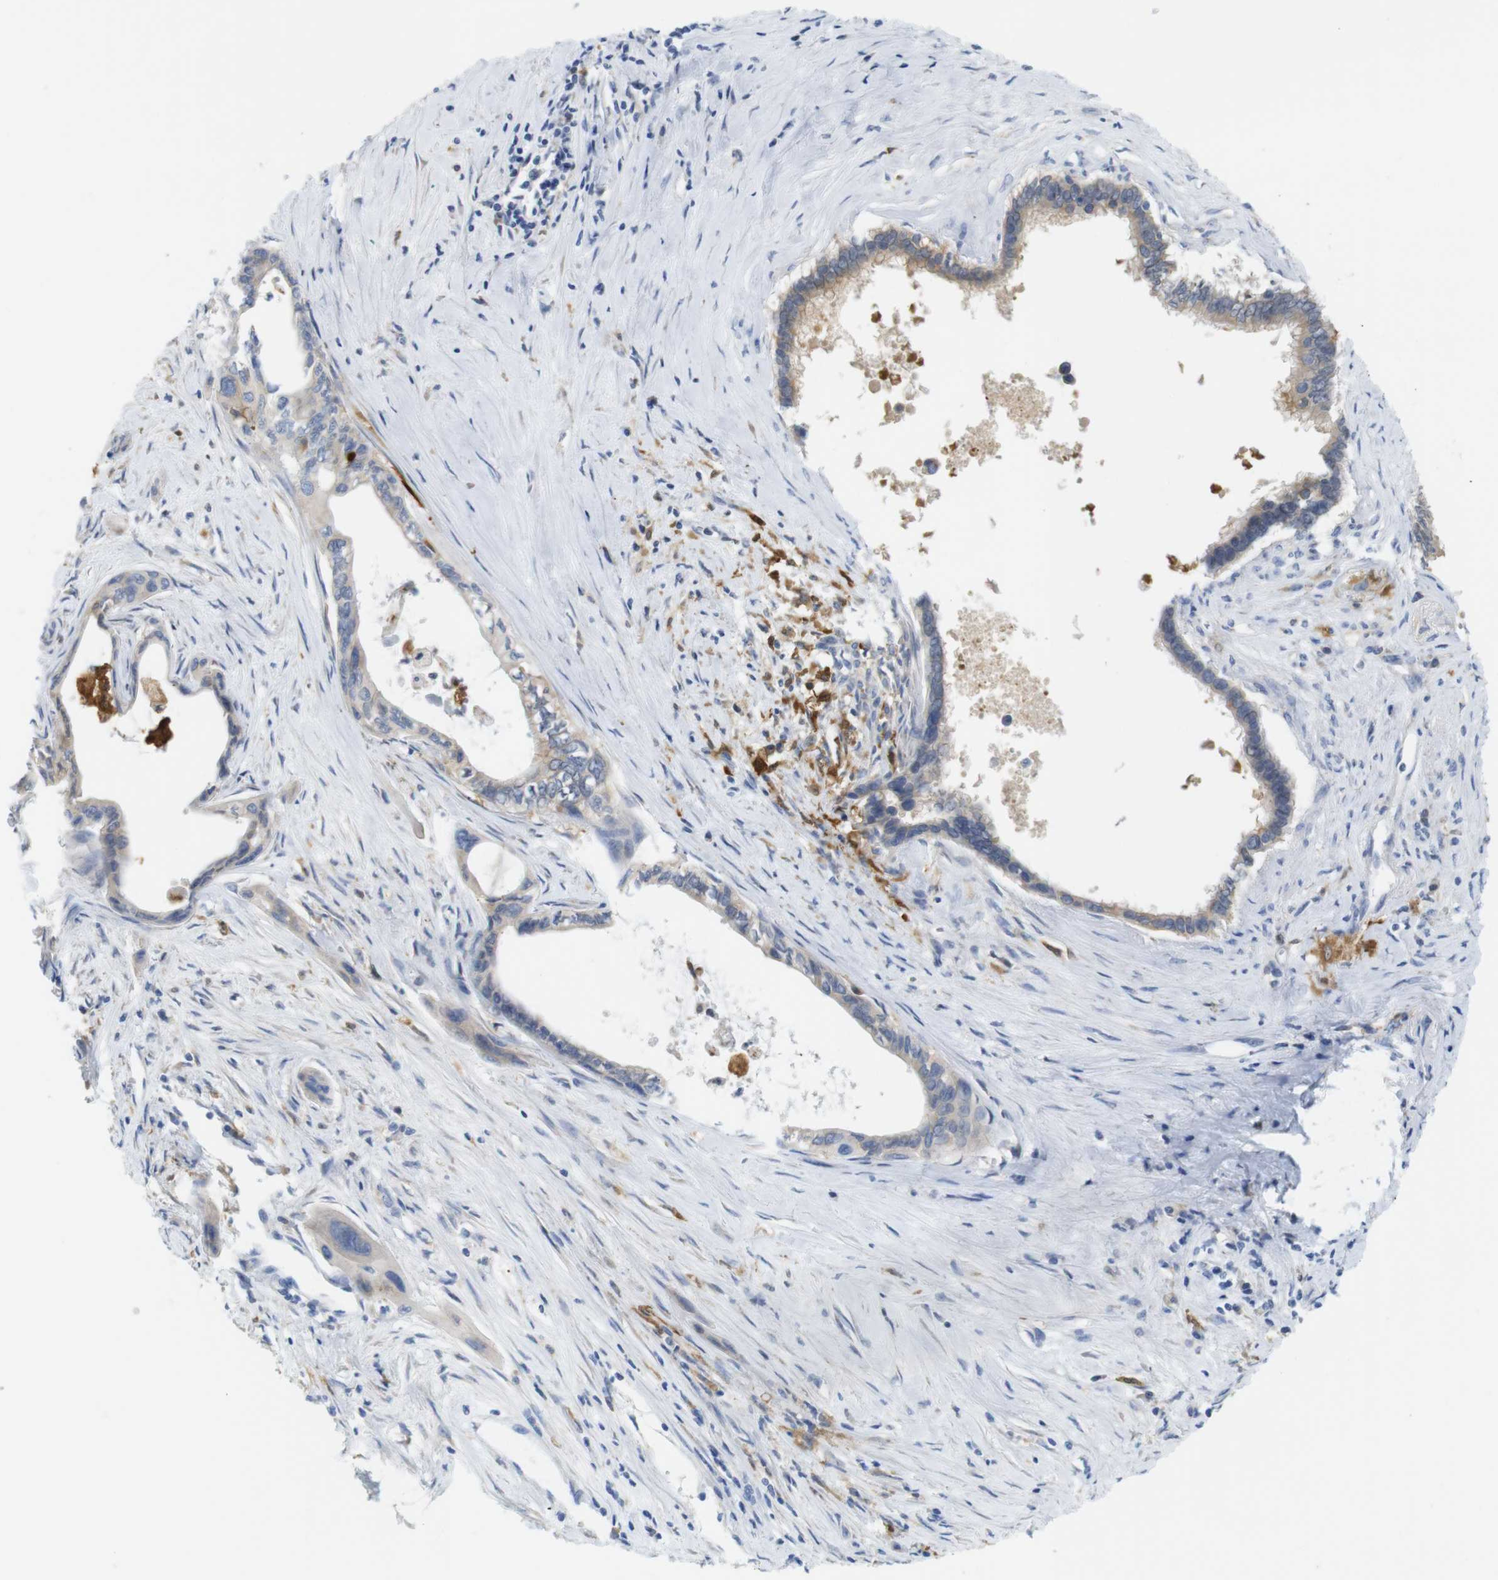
{"staining": {"intensity": "weak", "quantity": "<25%", "location": "cytoplasmic/membranous"}, "tissue": "pancreatic cancer", "cell_type": "Tumor cells", "image_type": "cancer", "snomed": [{"axis": "morphology", "description": "Adenocarcinoma, NOS"}, {"axis": "topography", "description": "Pancreas"}], "caption": "This is a image of immunohistochemistry (IHC) staining of adenocarcinoma (pancreatic), which shows no expression in tumor cells.", "gene": "NEBL", "patient": {"sex": "male", "age": 73}}